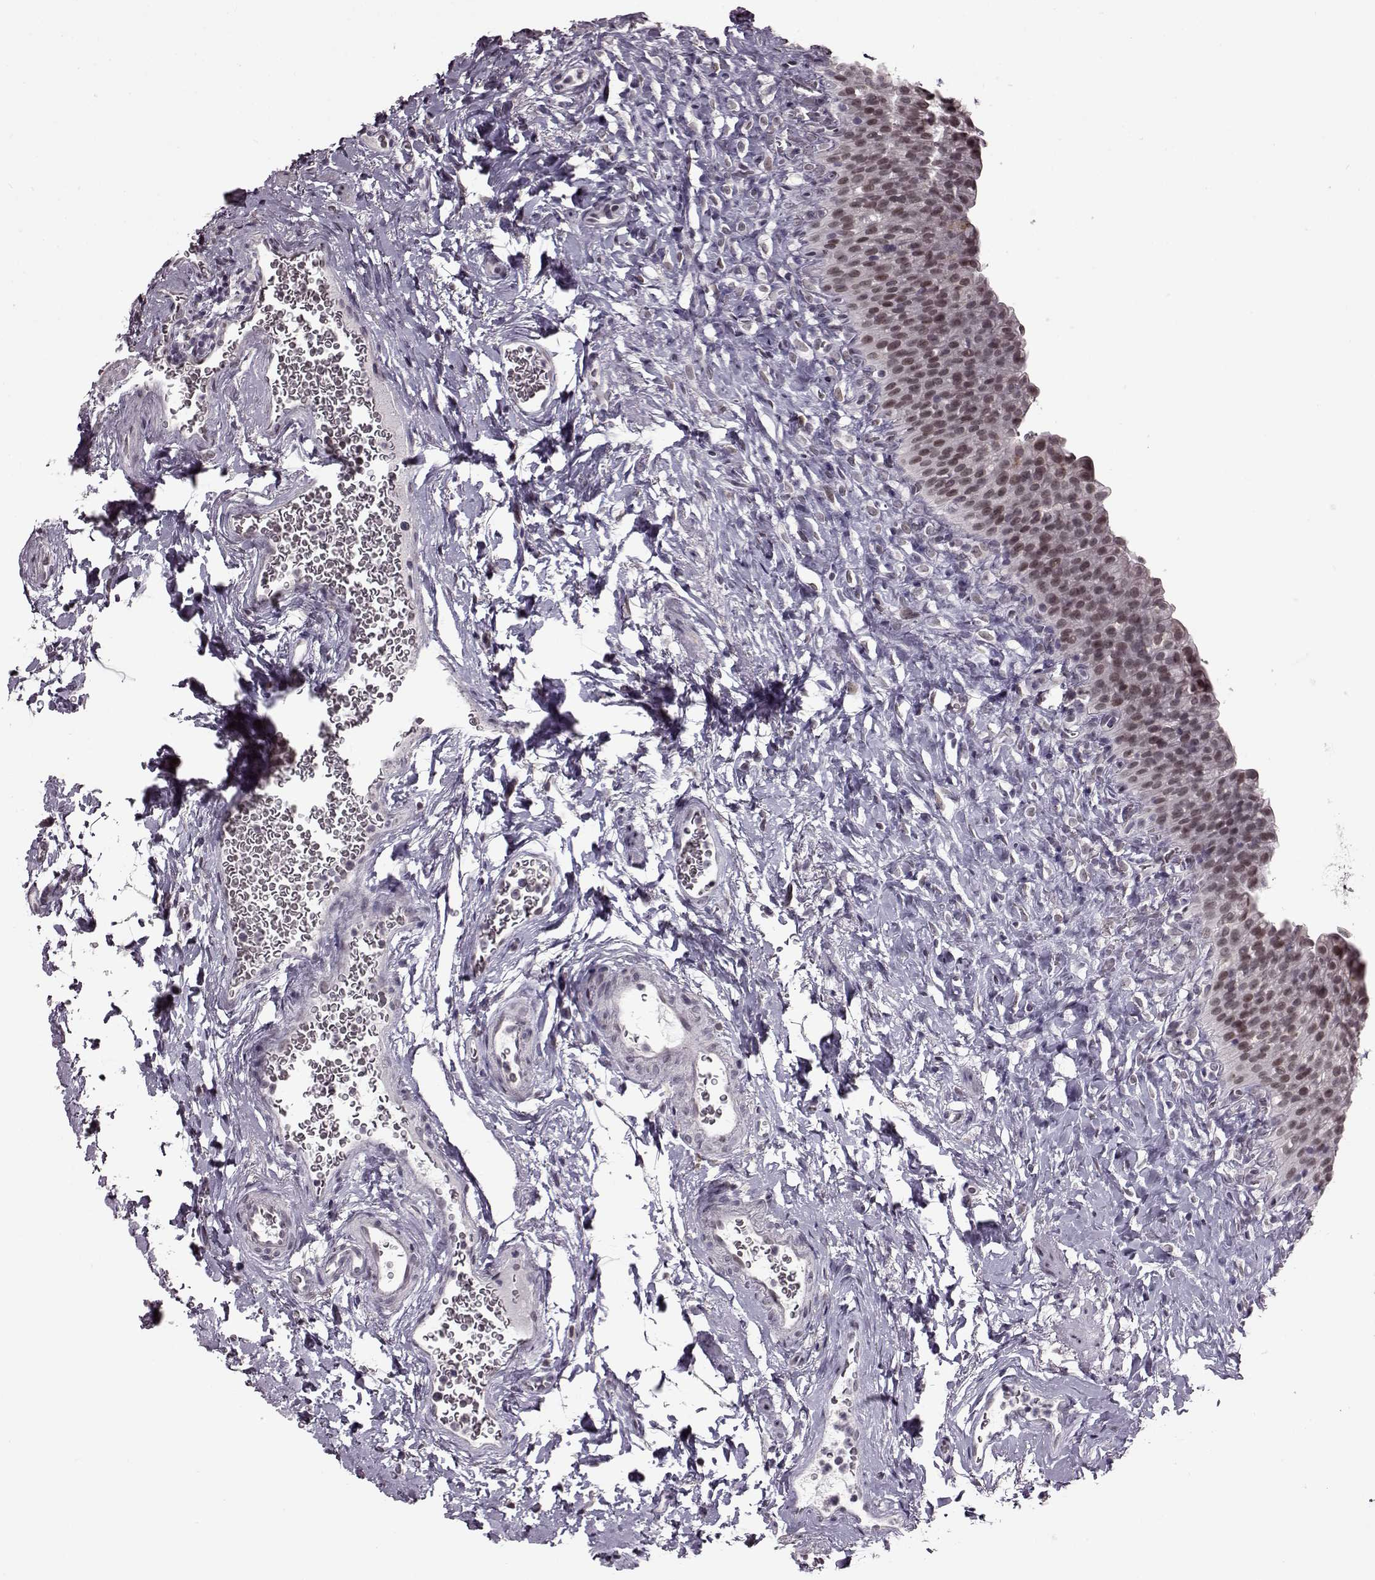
{"staining": {"intensity": "weak", "quantity": "<25%", "location": "nuclear"}, "tissue": "urinary bladder", "cell_type": "Urothelial cells", "image_type": "normal", "snomed": [{"axis": "morphology", "description": "Normal tissue, NOS"}, {"axis": "topography", "description": "Urinary bladder"}], "caption": "IHC of unremarkable human urinary bladder reveals no positivity in urothelial cells. (DAB immunohistochemistry (IHC), high magnification).", "gene": "STX1A", "patient": {"sex": "male", "age": 76}}